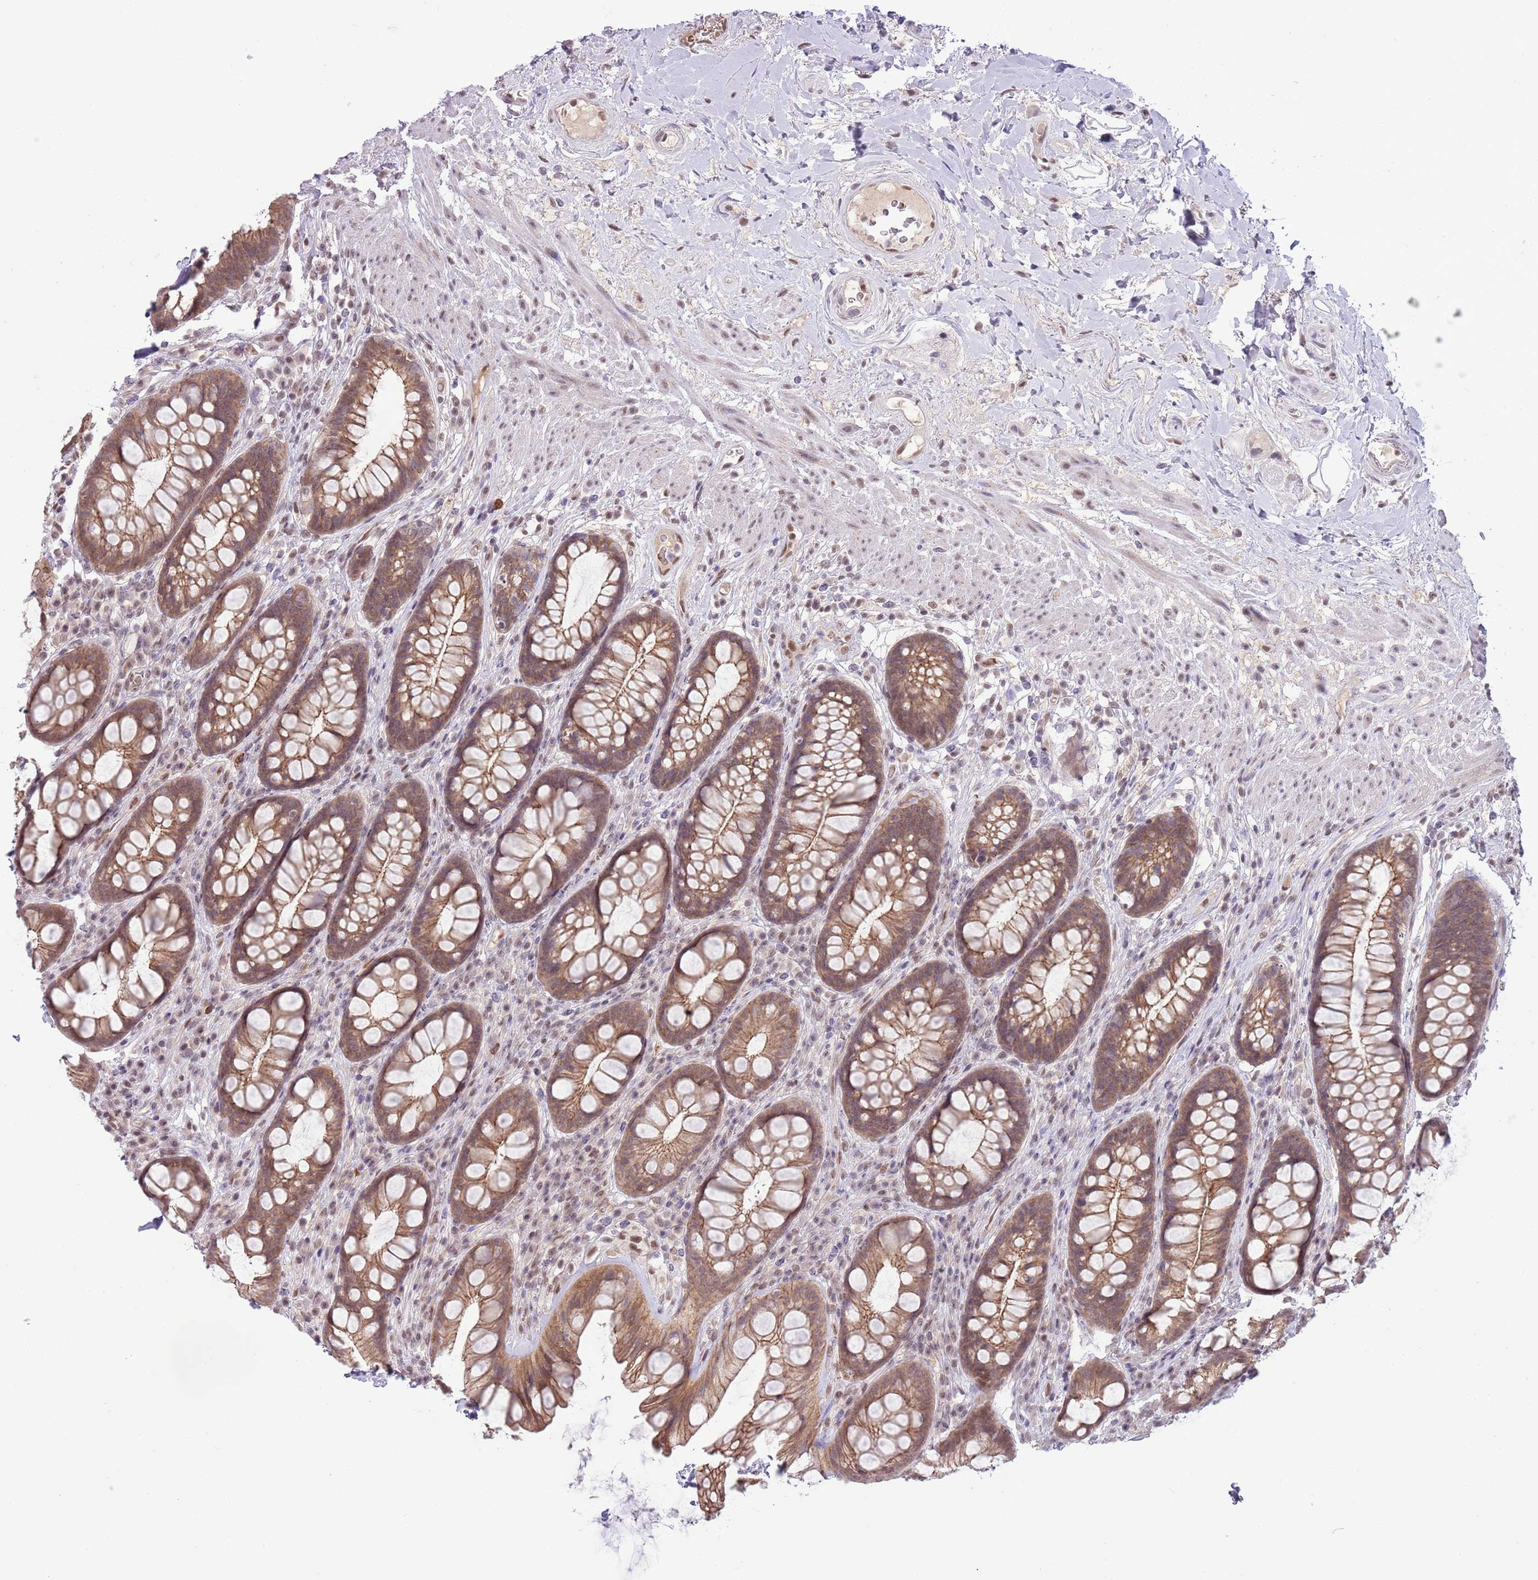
{"staining": {"intensity": "moderate", "quantity": ">75%", "location": "cytoplasmic/membranous"}, "tissue": "rectum", "cell_type": "Glandular cells", "image_type": "normal", "snomed": [{"axis": "morphology", "description": "Normal tissue, NOS"}, {"axis": "topography", "description": "Rectum"}], "caption": "A micrograph of human rectum stained for a protein shows moderate cytoplasmic/membranous brown staining in glandular cells.", "gene": "TM2D1", "patient": {"sex": "male", "age": 74}}